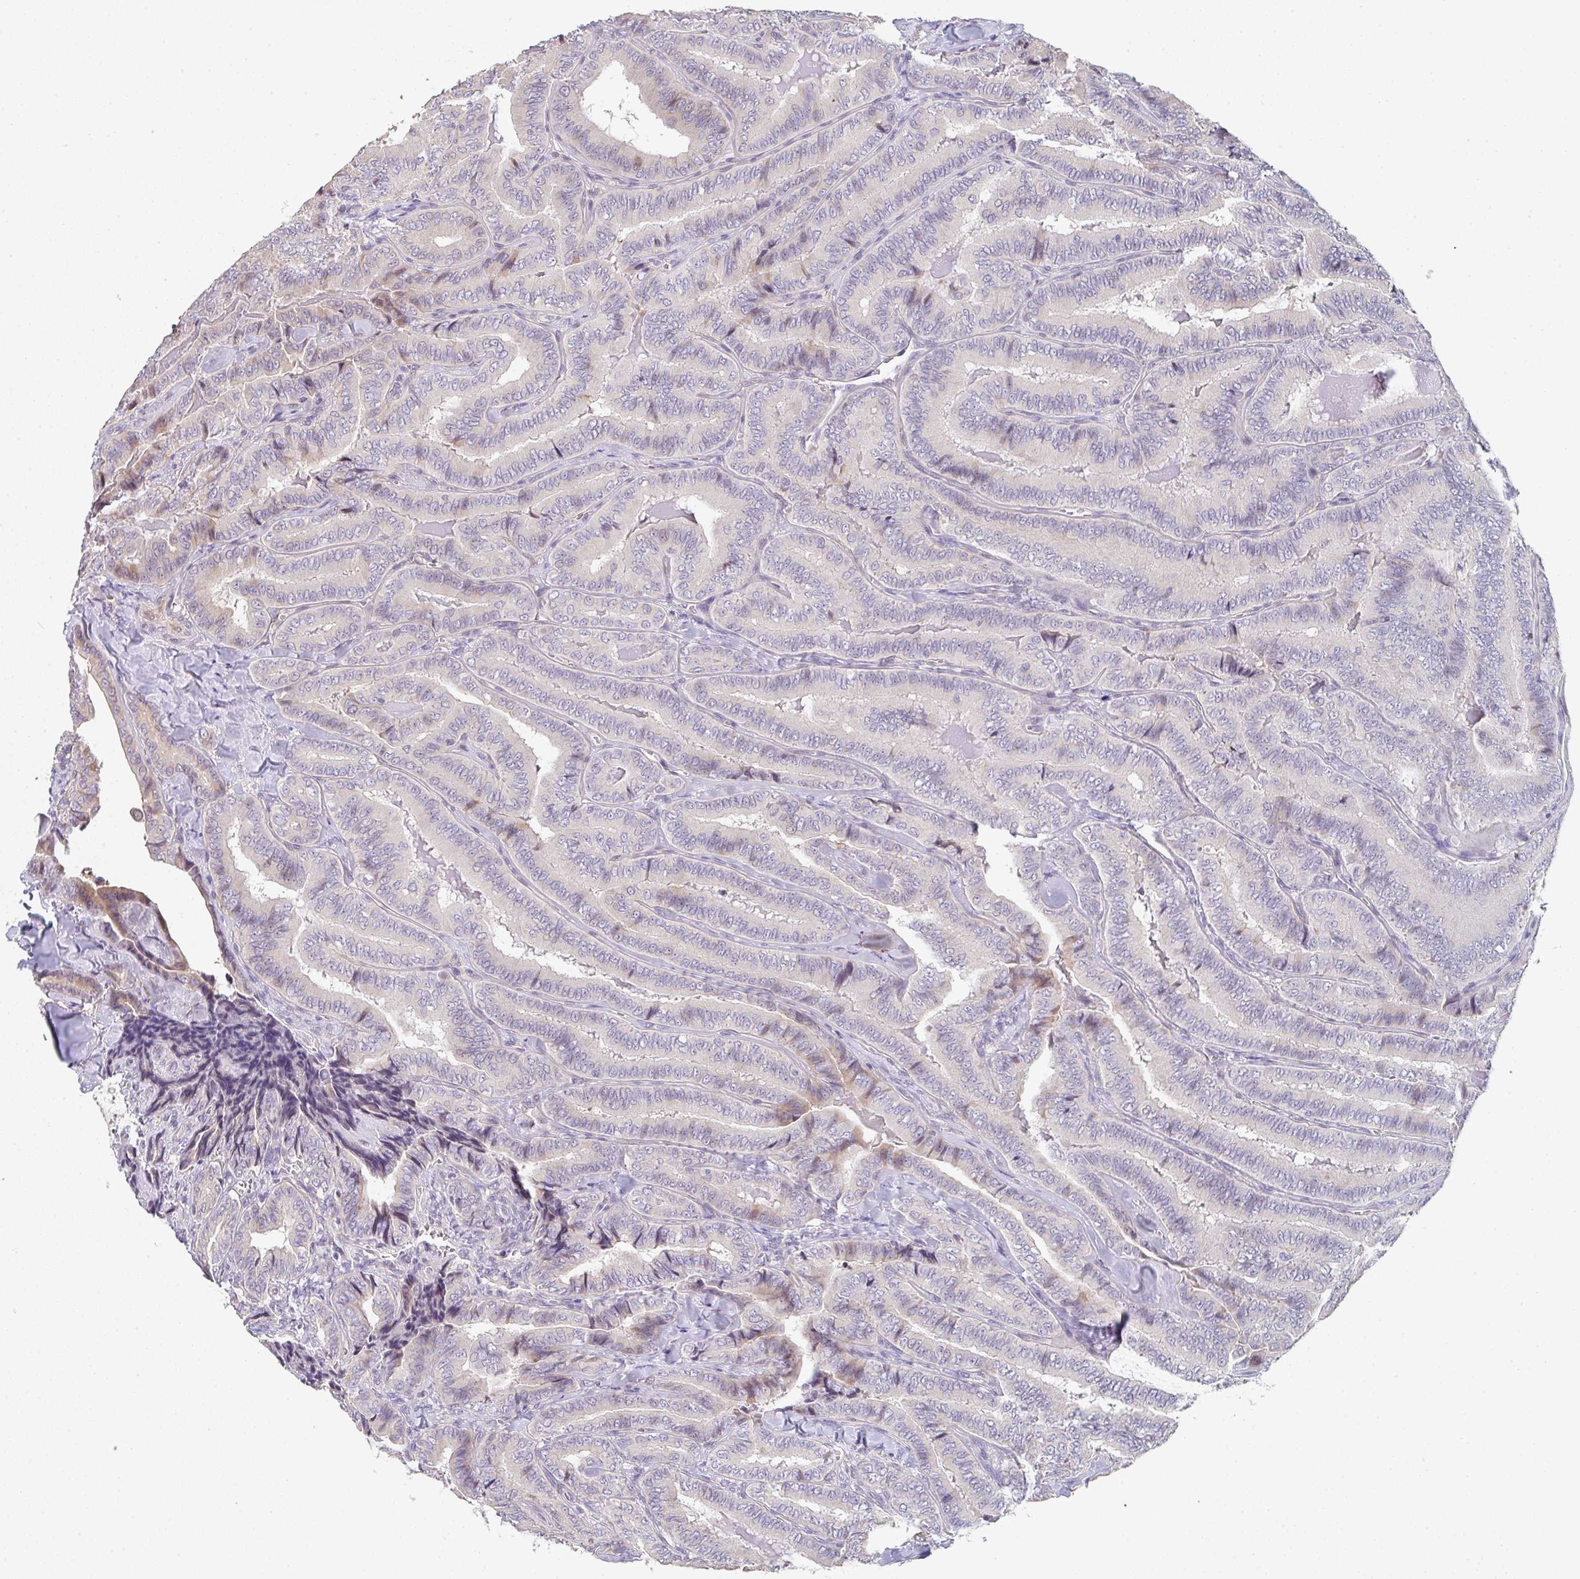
{"staining": {"intensity": "negative", "quantity": "none", "location": "none"}, "tissue": "thyroid cancer", "cell_type": "Tumor cells", "image_type": "cancer", "snomed": [{"axis": "morphology", "description": "Papillary adenocarcinoma, NOS"}, {"axis": "topography", "description": "Thyroid gland"}], "caption": "Thyroid papillary adenocarcinoma was stained to show a protein in brown. There is no significant expression in tumor cells.", "gene": "TNFRSF10A", "patient": {"sex": "male", "age": 61}}